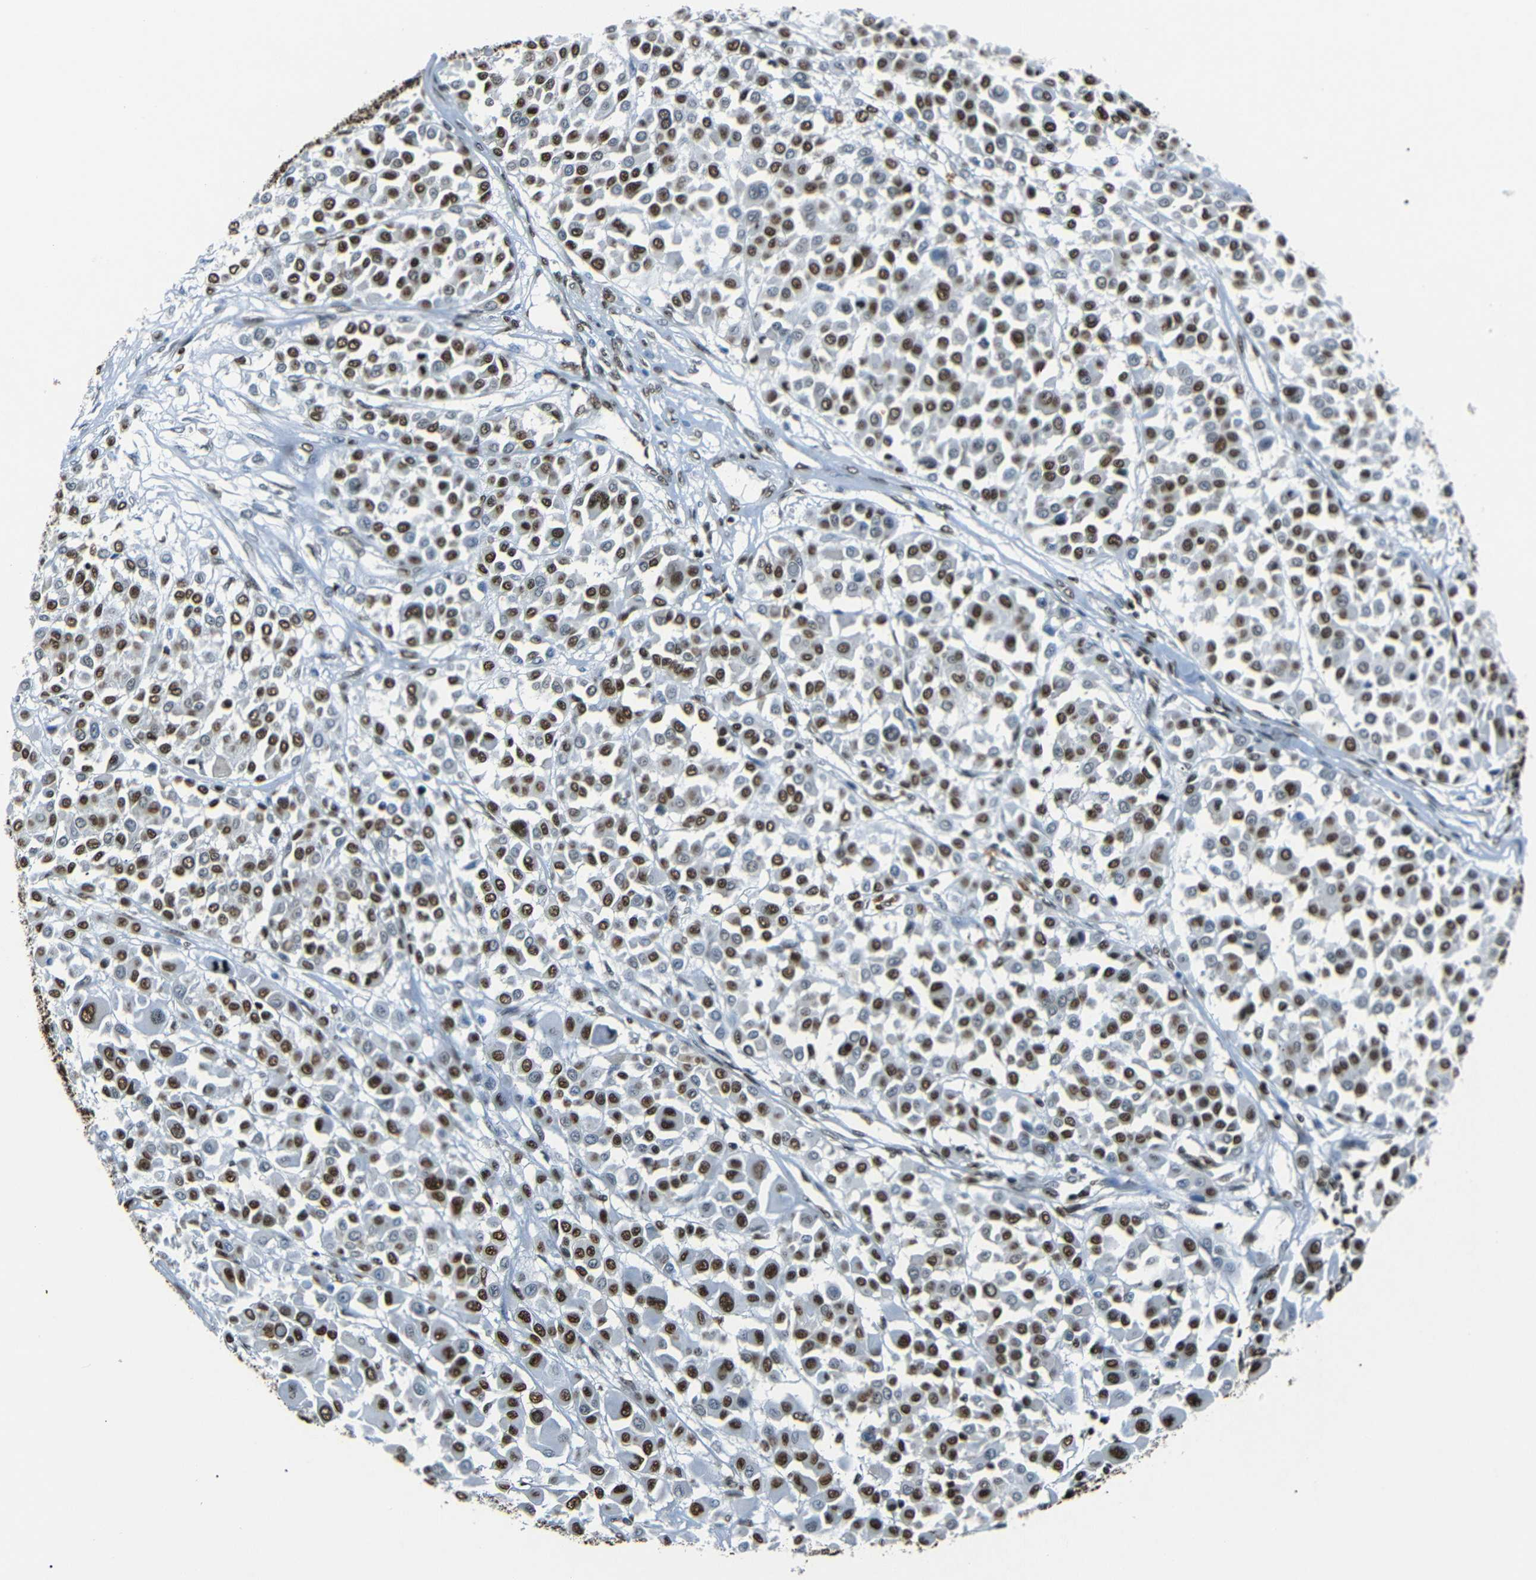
{"staining": {"intensity": "strong", "quantity": "25%-75%", "location": "nuclear"}, "tissue": "melanoma", "cell_type": "Tumor cells", "image_type": "cancer", "snomed": [{"axis": "morphology", "description": "Malignant melanoma, Metastatic site"}, {"axis": "topography", "description": "Soft tissue"}], "caption": "Approximately 25%-75% of tumor cells in human malignant melanoma (metastatic site) show strong nuclear protein expression as visualized by brown immunohistochemical staining.", "gene": "HMGN1", "patient": {"sex": "male", "age": 41}}